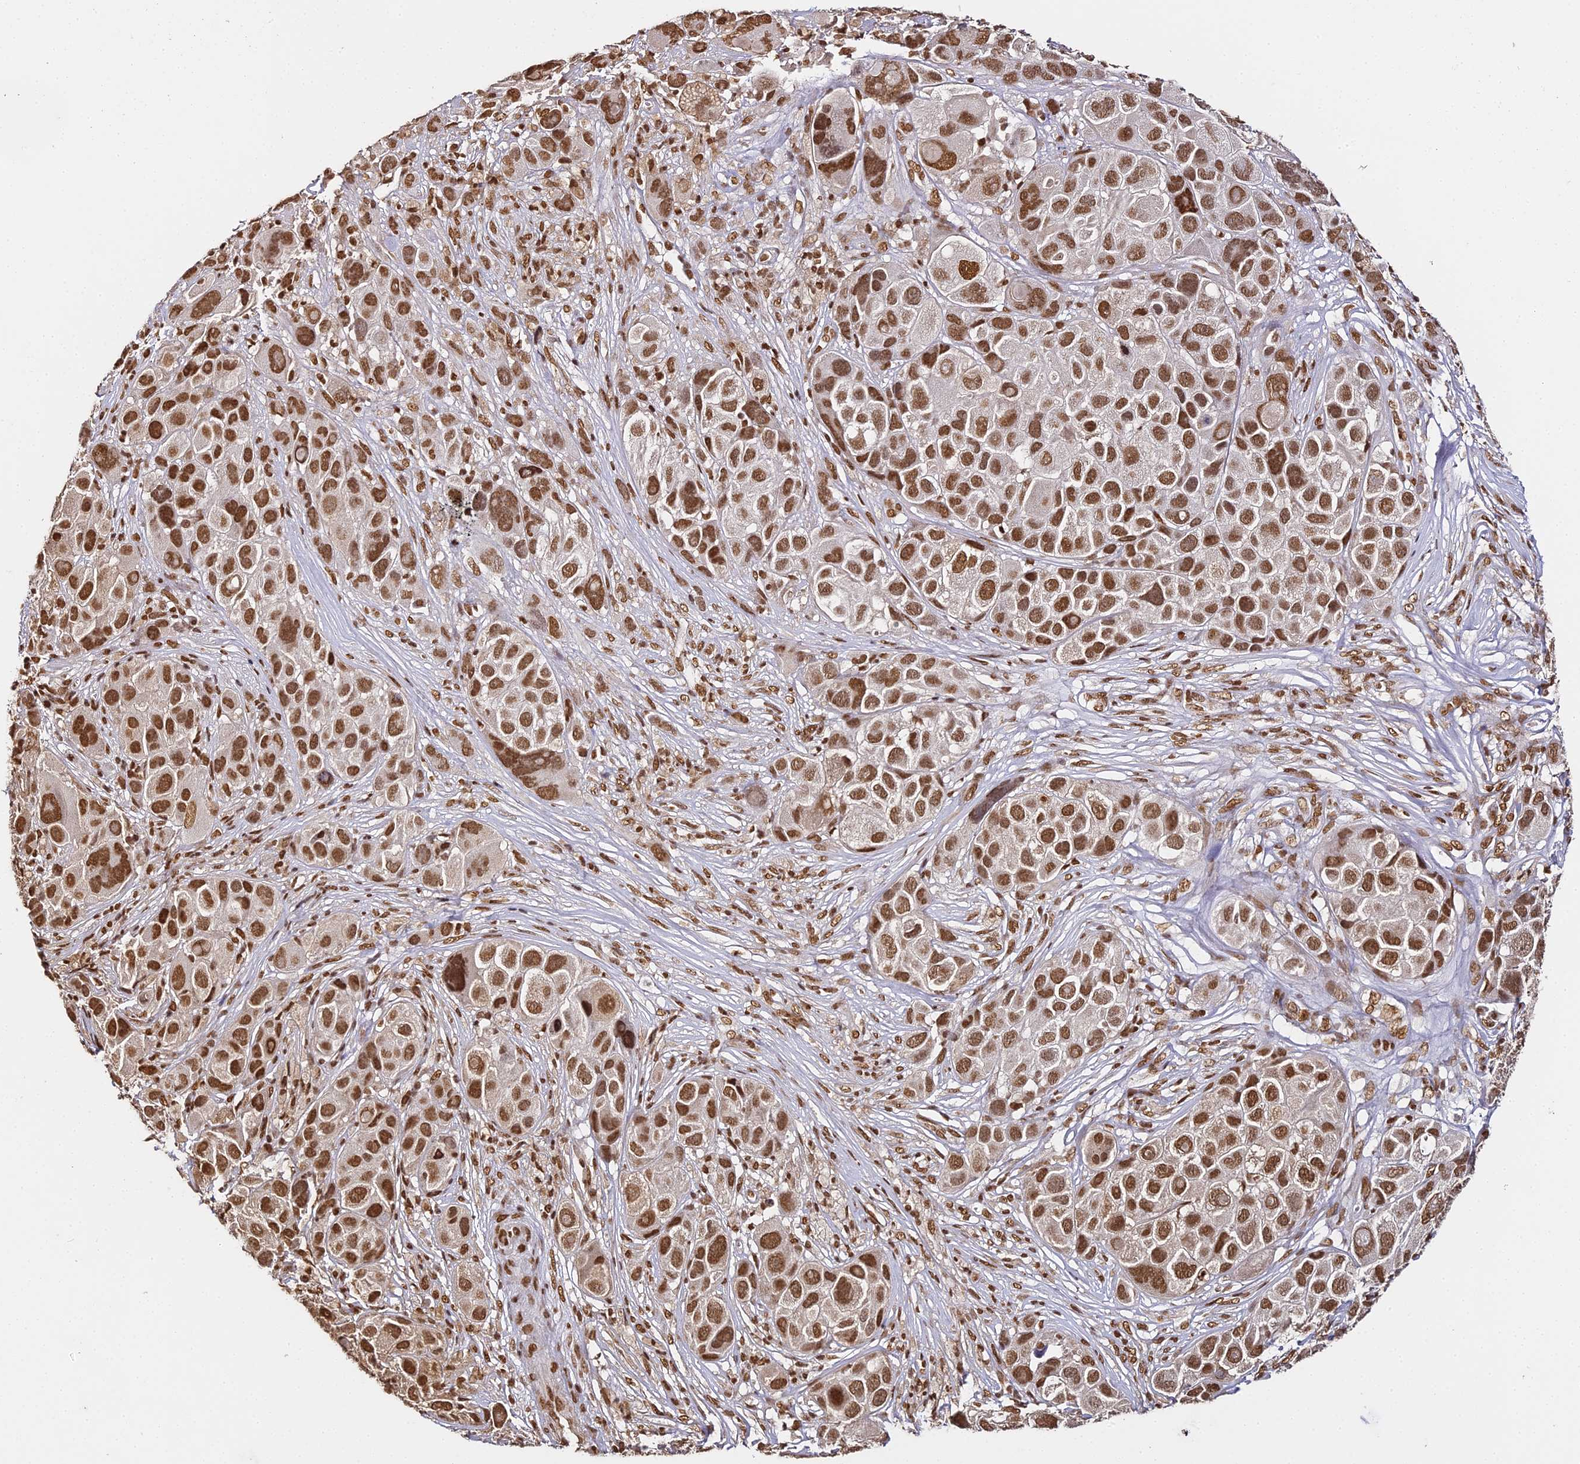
{"staining": {"intensity": "strong", "quantity": ">75%", "location": "nuclear"}, "tissue": "melanoma", "cell_type": "Tumor cells", "image_type": "cancer", "snomed": [{"axis": "morphology", "description": "Malignant melanoma, NOS"}, {"axis": "topography", "description": "Skin of trunk"}], "caption": "Immunohistochemical staining of human melanoma reveals strong nuclear protein staining in about >75% of tumor cells.", "gene": "HNRNPA1", "patient": {"sex": "male", "age": 71}}